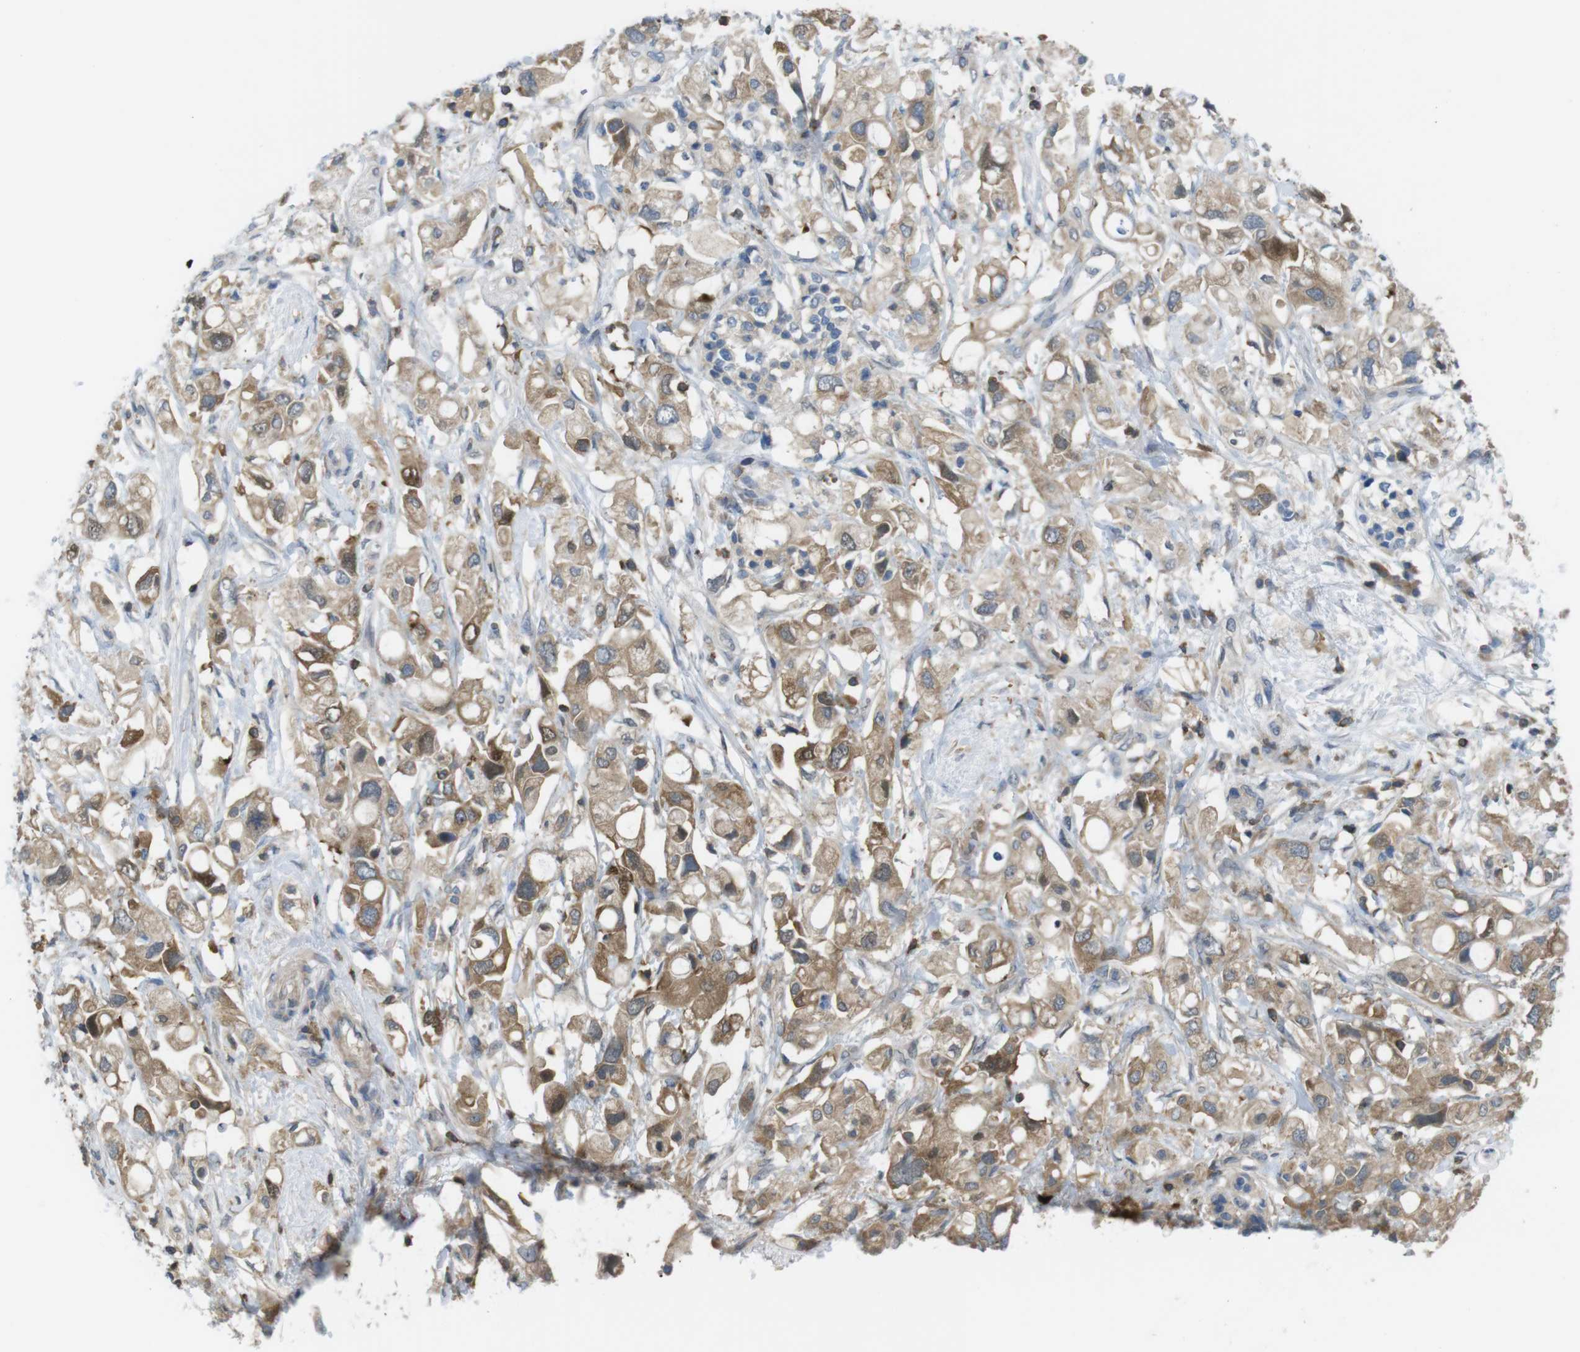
{"staining": {"intensity": "moderate", "quantity": ">75%", "location": "cytoplasmic/membranous"}, "tissue": "pancreatic cancer", "cell_type": "Tumor cells", "image_type": "cancer", "snomed": [{"axis": "morphology", "description": "Adenocarcinoma, NOS"}, {"axis": "topography", "description": "Pancreas"}], "caption": "Human adenocarcinoma (pancreatic) stained with a brown dye reveals moderate cytoplasmic/membranous positive expression in approximately >75% of tumor cells.", "gene": "MTHFD1", "patient": {"sex": "female", "age": 56}}